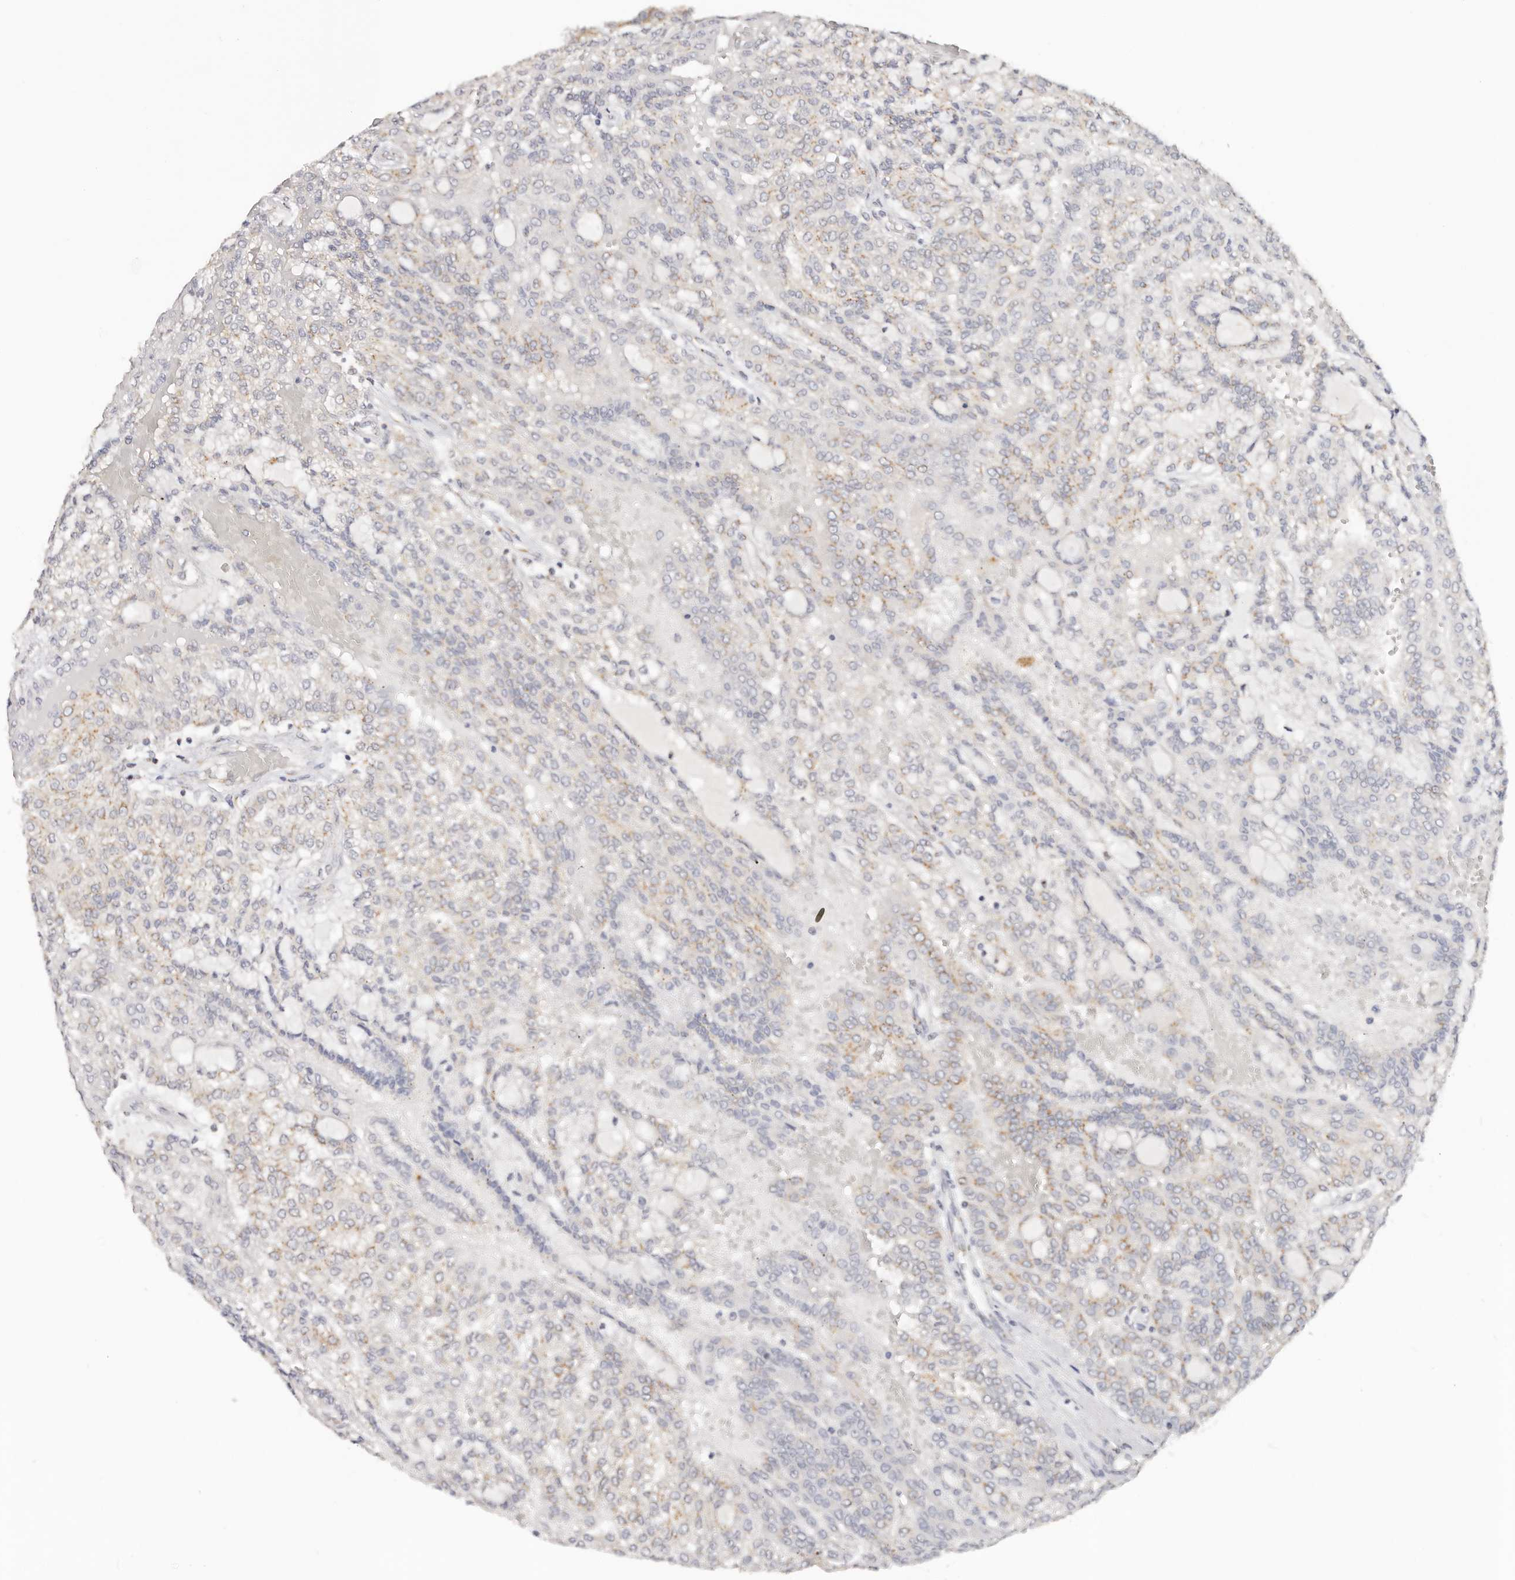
{"staining": {"intensity": "moderate", "quantity": "25%-75%", "location": "cytoplasmic/membranous"}, "tissue": "renal cancer", "cell_type": "Tumor cells", "image_type": "cancer", "snomed": [{"axis": "morphology", "description": "Adenocarcinoma, NOS"}, {"axis": "topography", "description": "Kidney"}], "caption": "The image shows immunohistochemical staining of renal cancer (adenocarcinoma). There is moderate cytoplasmic/membranous expression is appreciated in about 25%-75% of tumor cells.", "gene": "VIPAS39", "patient": {"sex": "male", "age": 63}}